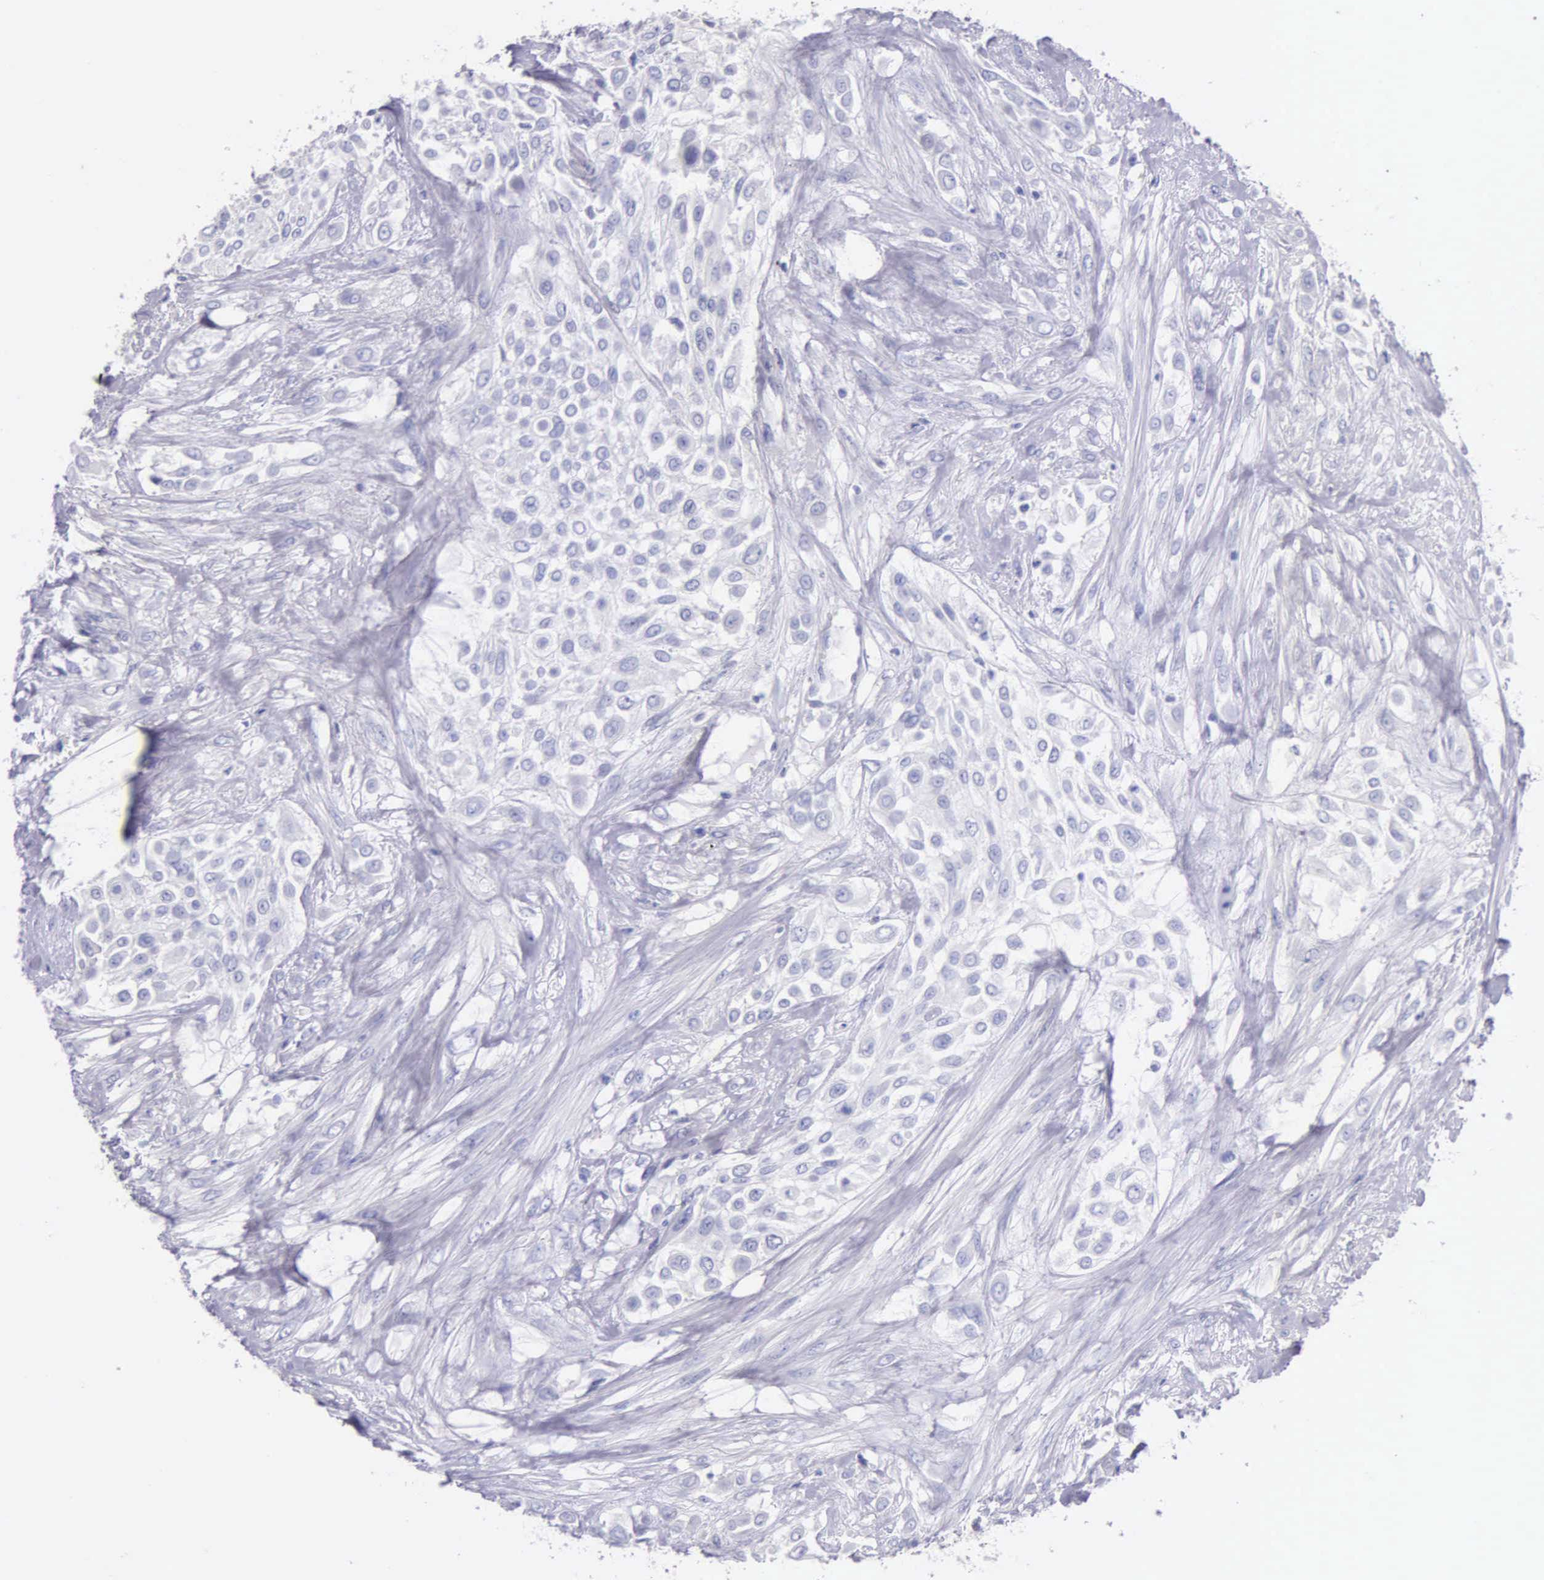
{"staining": {"intensity": "negative", "quantity": "none", "location": "none"}, "tissue": "urothelial cancer", "cell_type": "Tumor cells", "image_type": "cancer", "snomed": [{"axis": "morphology", "description": "Urothelial carcinoma, High grade"}, {"axis": "topography", "description": "Urinary bladder"}], "caption": "High power microscopy image of an IHC histopathology image of urothelial cancer, revealing no significant expression in tumor cells. (DAB immunohistochemistry visualized using brightfield microscopy, high magnification).", "gene": "GSTT2", "patient": {"sex": "male", "age": 57}}